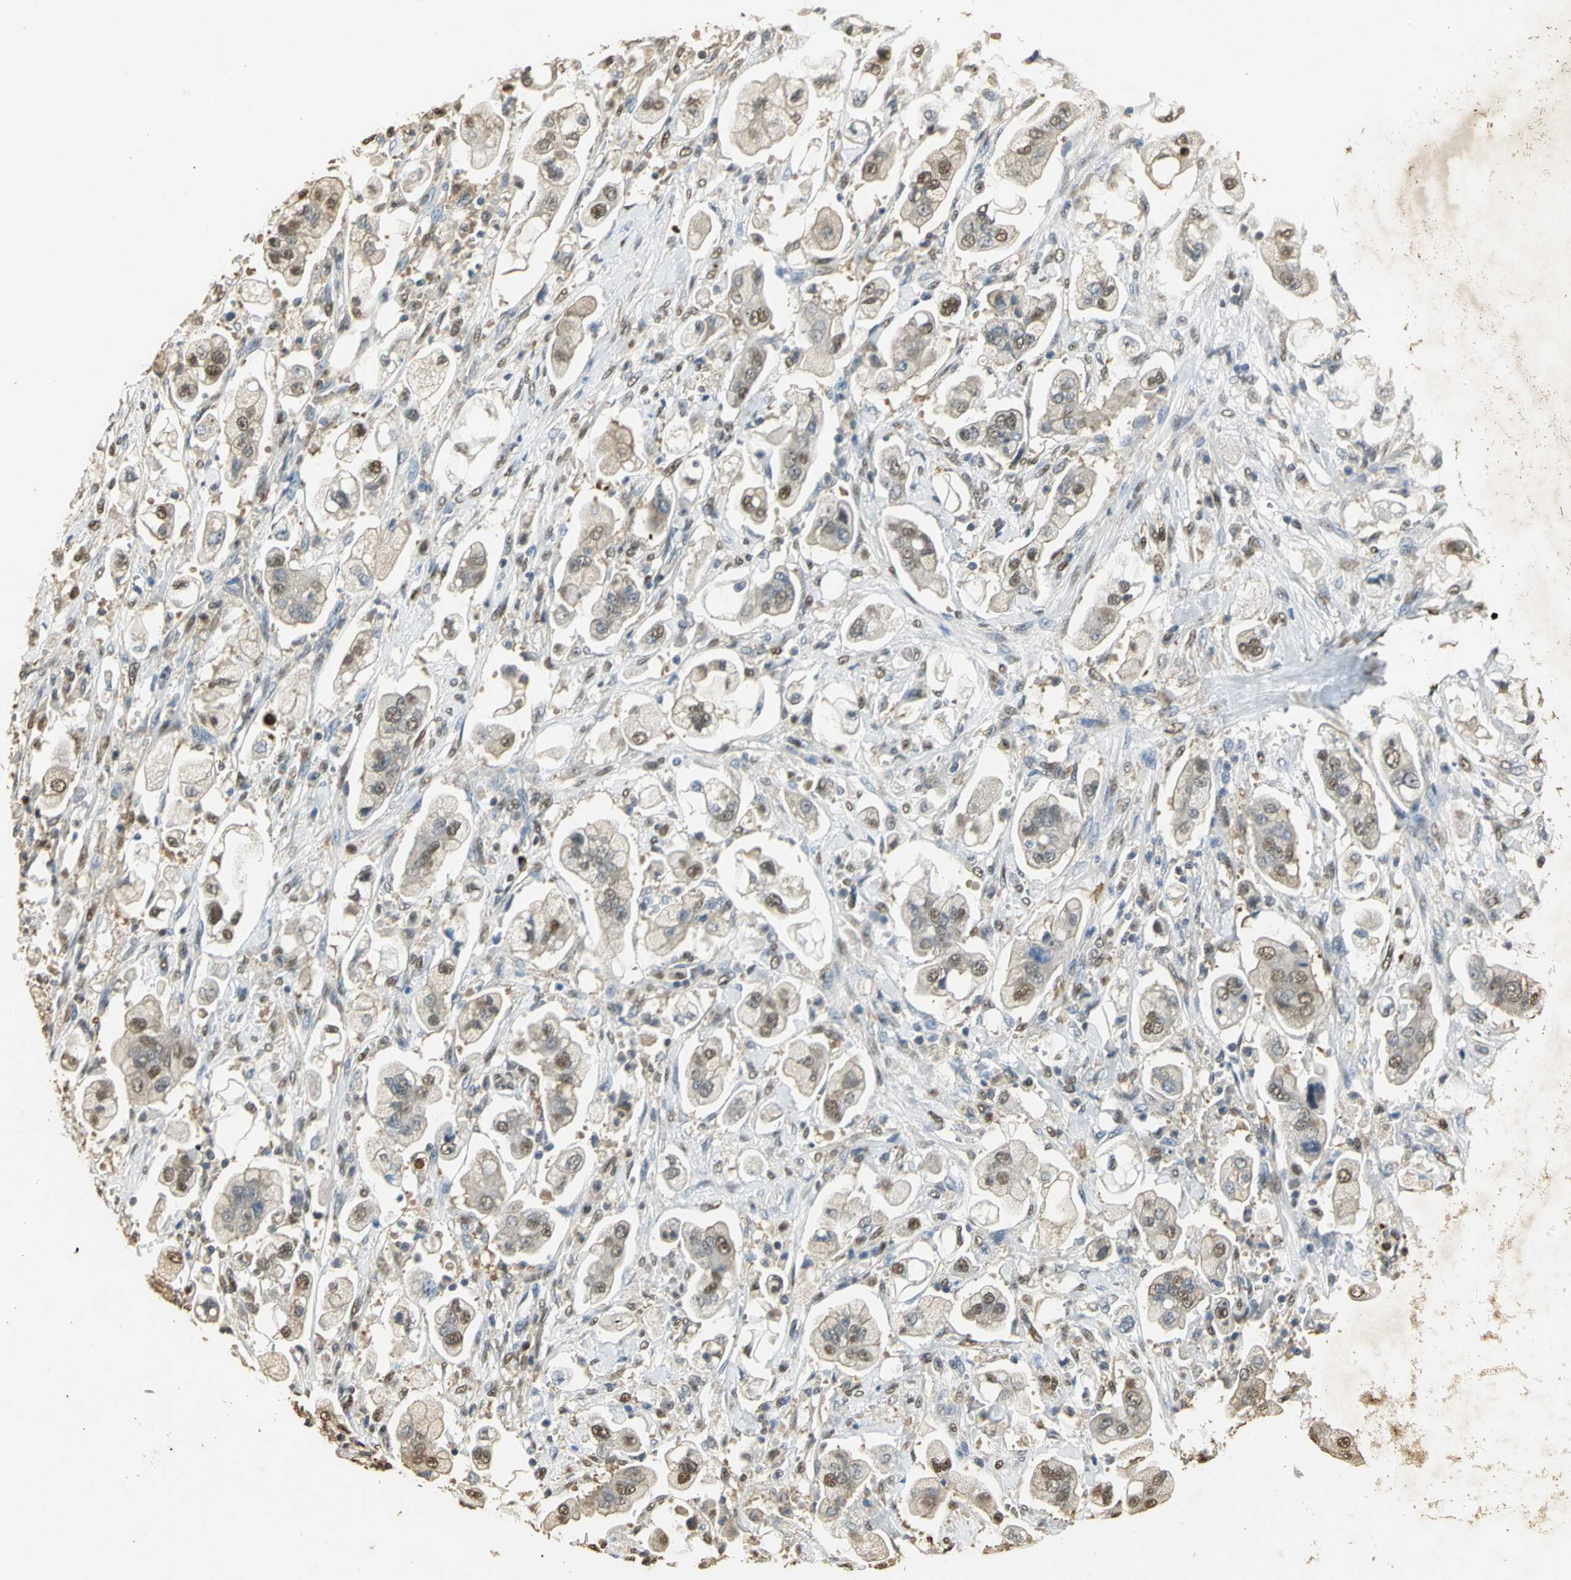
{"staining": {"intensity": "weak", "quantity": ">75%", "location": "cytoplasmic/membranous"}, "tissue": "stomach cancer", "cell_type": "Tumor cells", "image_type": "cancer", "snomed": [{"axis": "morphology", "description": "Adenocarcinoma, NOS"}, {"axis": "topography", "description": "Stomach"}], "caption": "The image reveals a brown stain indicating the presence of a protein in the cytoplasmic/membranous of tumor cells in stomach cancer (adenocarcinoma).", "gene": "GAPDH", "patient": {"sex": "male", "age": 62}}